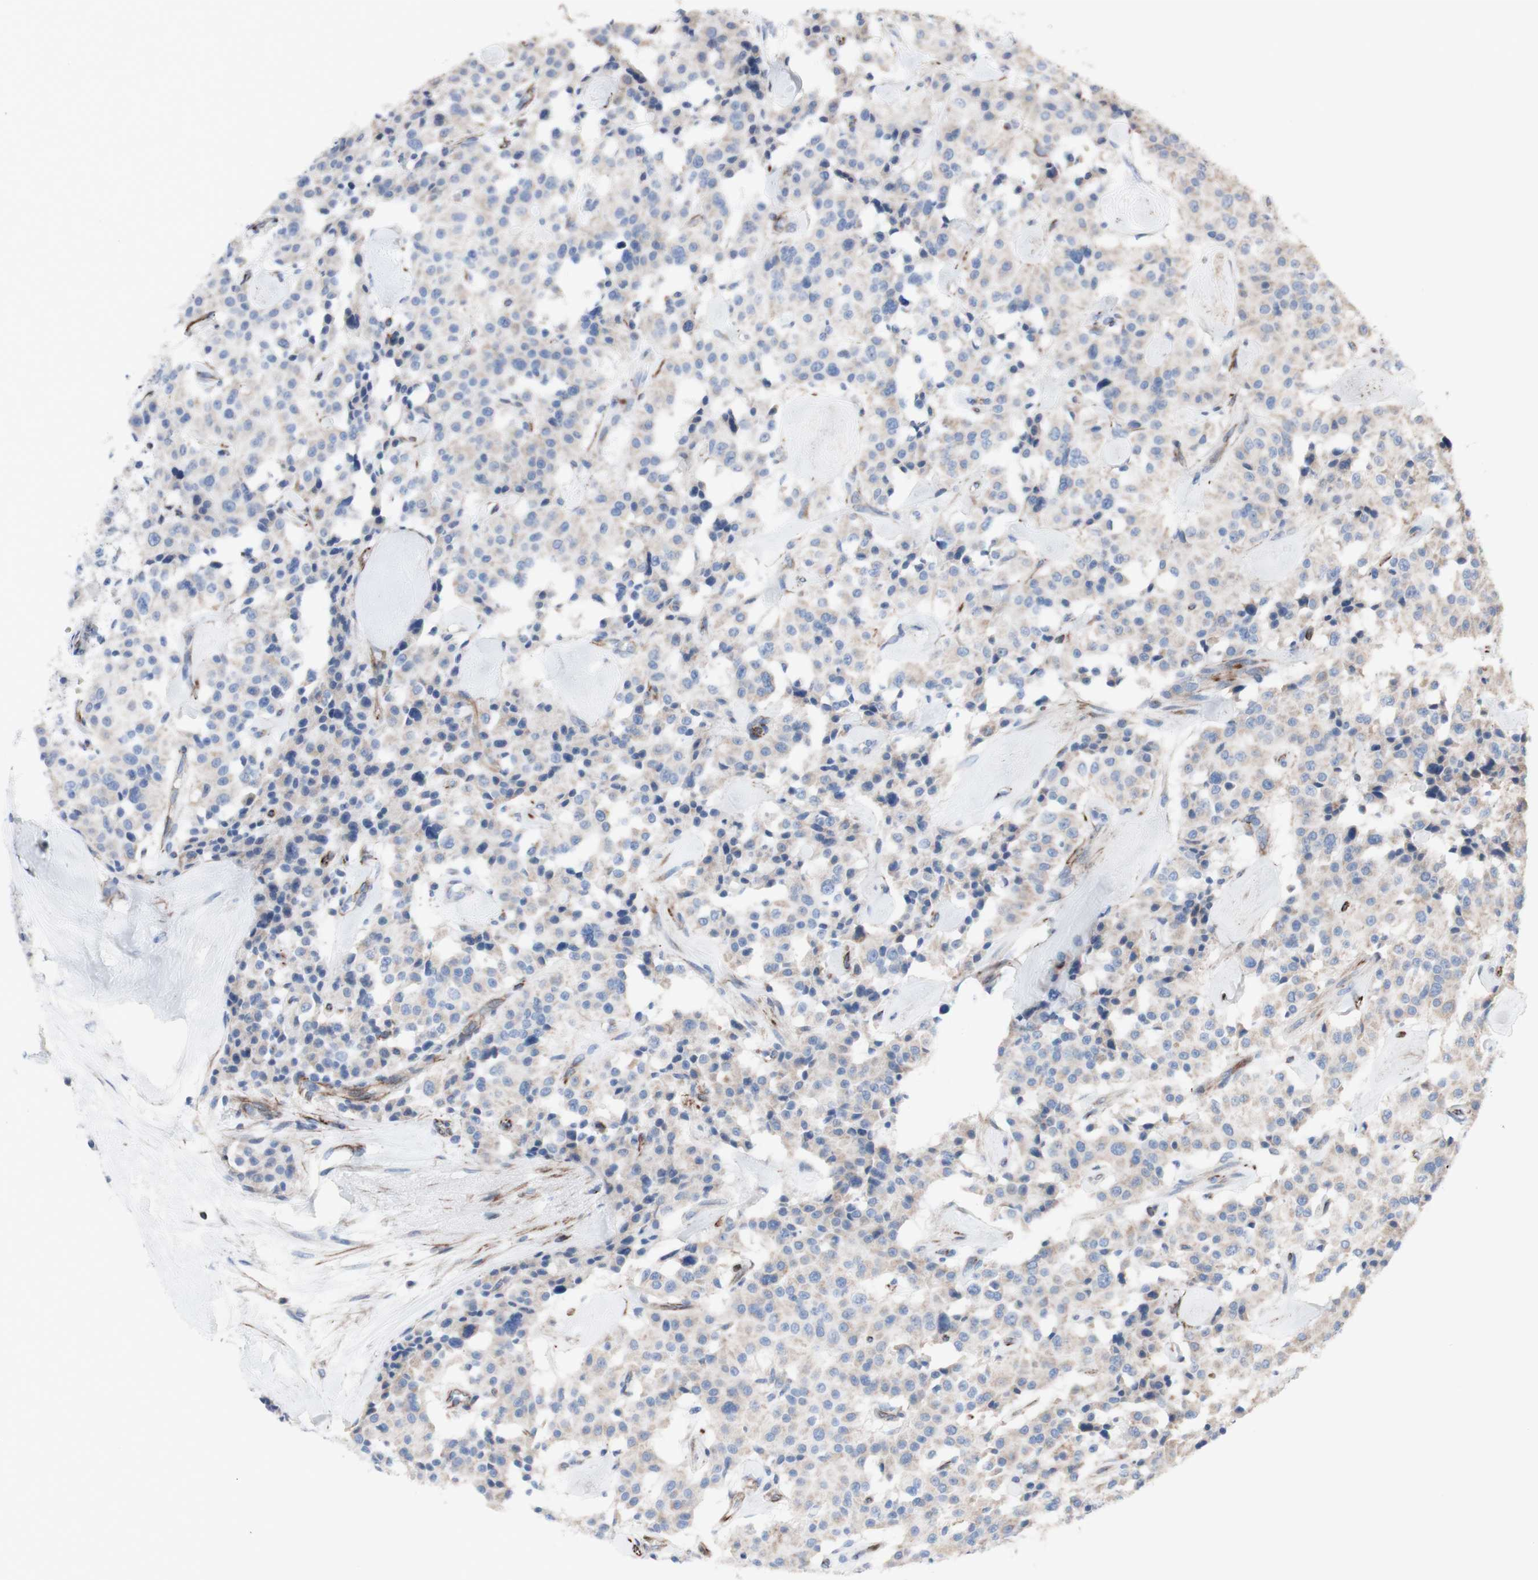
{"staining": {"intensity": "weak", "quantity": "<25%", "location": "cytoplasmic/membranous"}, "tissue": "carcinoid", "cell_type": "Tumor cells", "image_type": "cancer", "snomed": [{"axis": "morphology", "description": "Carcinoid, malignant, NOS"}, {"axis": "topography", "description": "Lung"}], "caption": "Immunohistochemistry (IHC) histopathology image of malignant carcinoid stained for a protein (brown), which exhibits no staining in tumor cells. The staining is performed using DAB (3,3'-diaminobenzidine) brown chromogen with nuclei counter-stained in using hematoxylin.", "gene": "AGPAT5", "patient": {"sex": "male", "age": 30}}